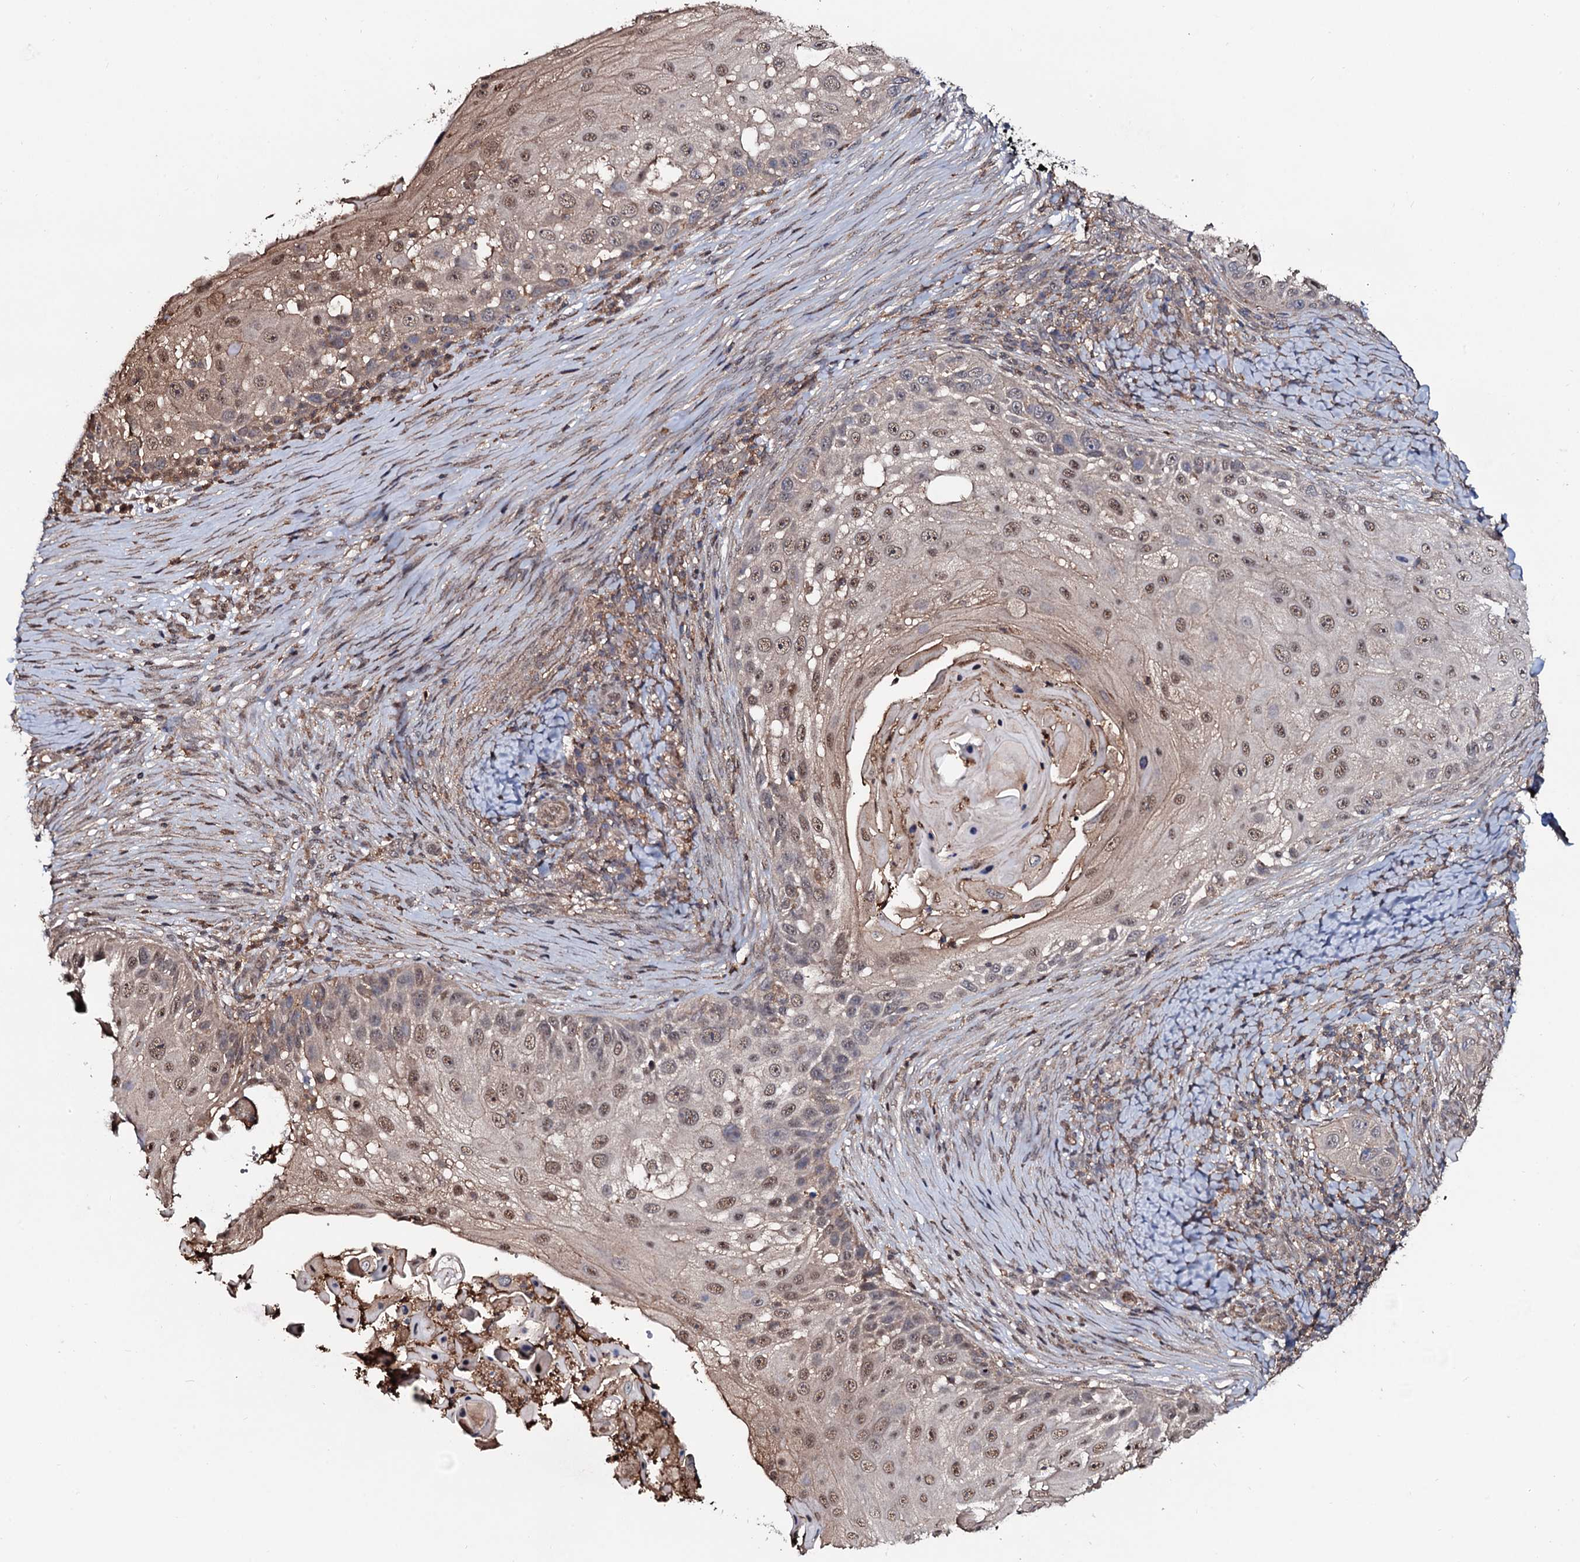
{"staining": {"intensity": "weak", "quantity": "25%-75%", "location": "nuclear"}, "tissue": "skin cancer", "cell_type": "Tumor cells", "image_type": "cancer", "snomed": [{"axis": "morphology", "description": "Squamous cell carcinoma, NOS"}, {"axis": "topography", "description": "Skin"}], "caption": "Skin cancer stained for a protein (brown) exhibits weak nuclear positive expression in approximately 25%-75% of tumor cells.", "gene": "COG6", "patient": {"sex": "female", "age": 44}}